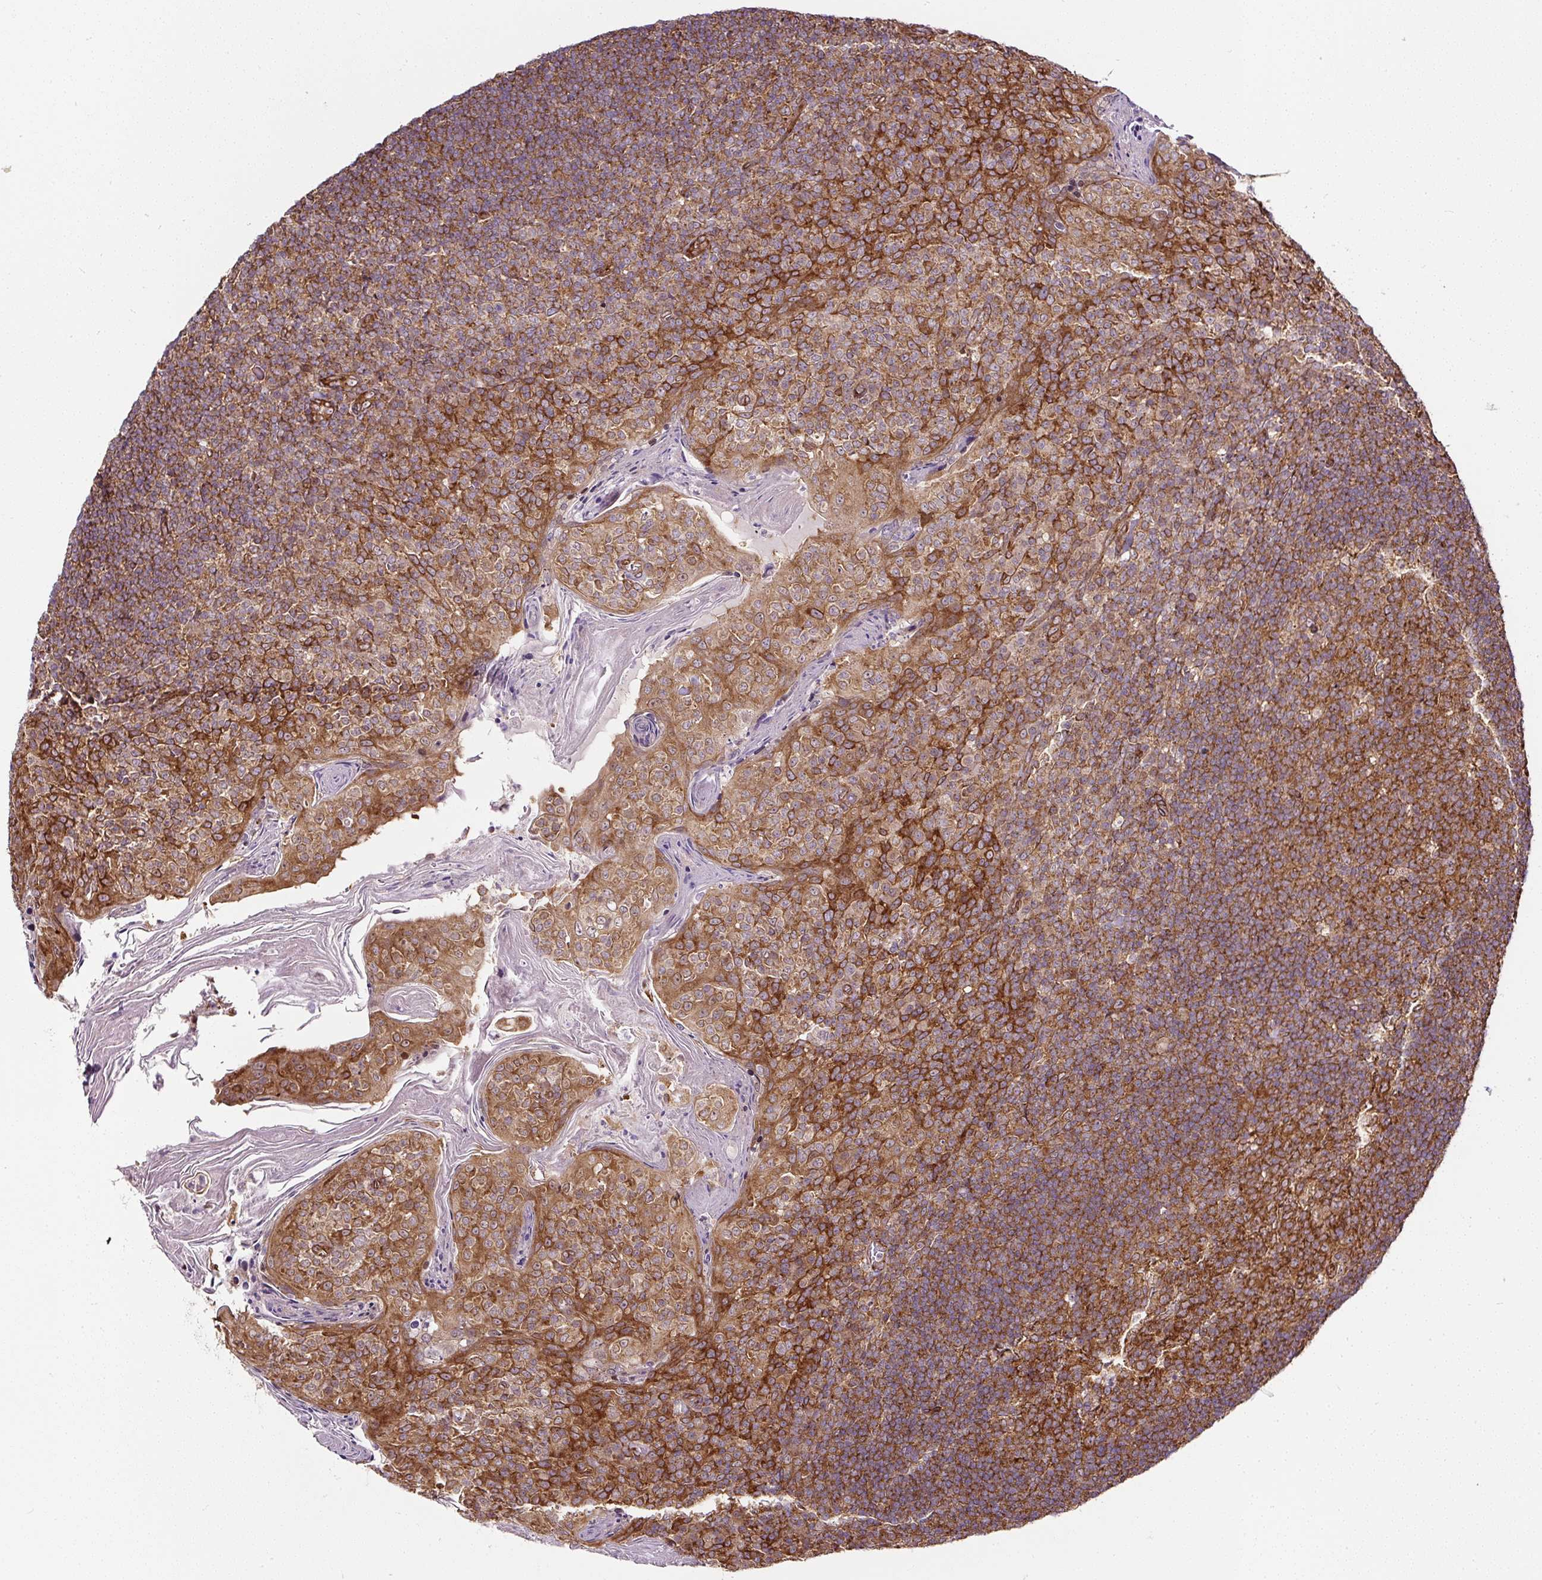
{"staining": {"intensity": "strong", "quantity": ">75%", "location": "cytoplasmic/membranous"}, "tissue": "tonsil", "cell_type": "Germinal center cells", "image_type": "normal", "snomed": [{"axis": "morphology", "description": "Normal tissue, NOS"}, {"axis": "topography", "description": "Tonsil"}], "caption": "DAB immunohistochemical staining of normal human tonsil reveals strong cytoplasmic/membranous protein expression in about >75% of germinal center cells.", "gene": "KDM4E", "patient": {"sex": "female", "age": 10}}